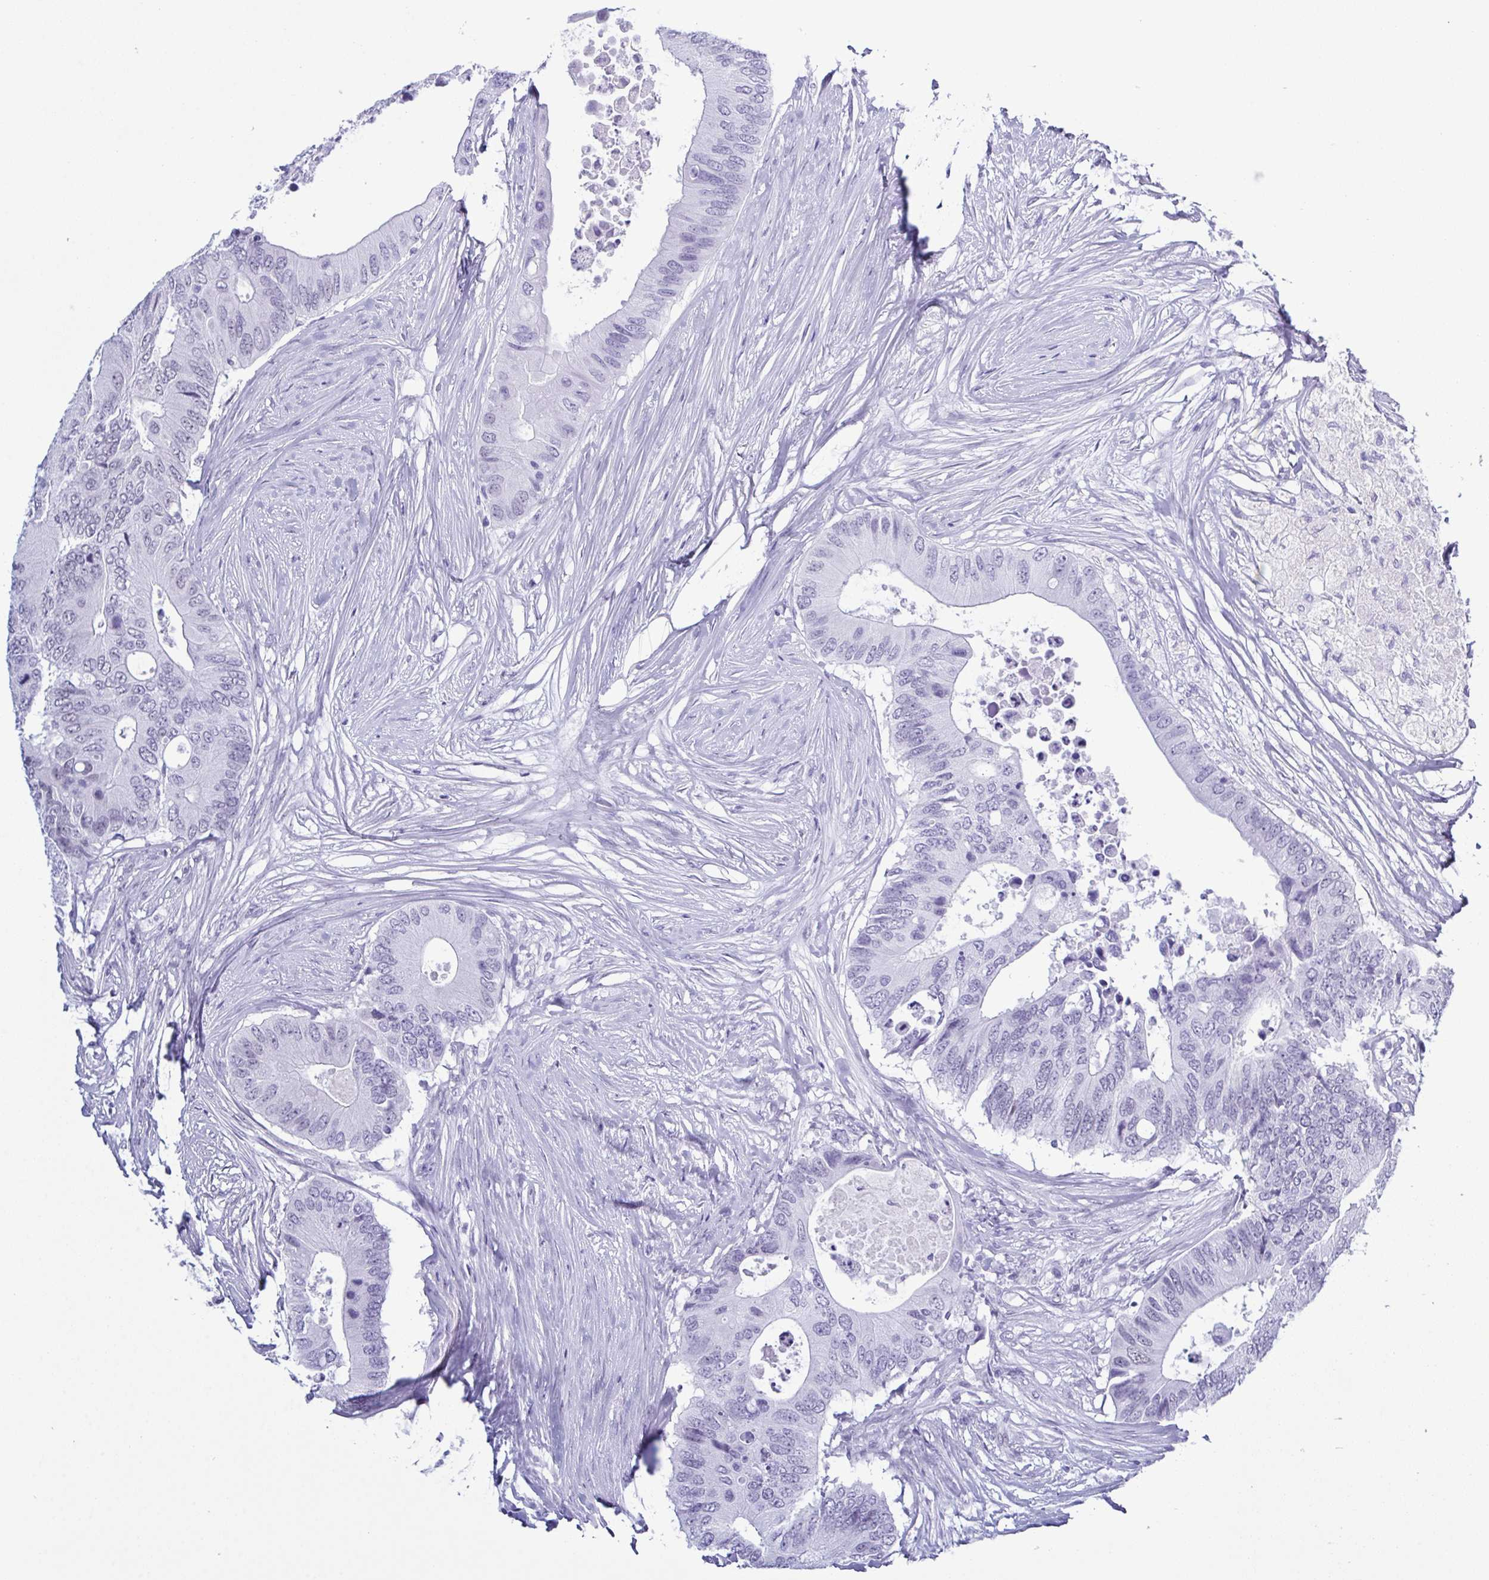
{"staining": {"intensity": "negative", "quantity": "none", "location": "none"}, "tissue": "colorectal cancer", "cell_type": "Tumor cells", "image_type": "cancer", "snomed": [{"axis": "morphology", "description": "Adenocarcinoma, NOS"}, {"axis": "topography", "description": "Colon"}], "caption": "There is no significant positivity in tumor cells of colorectal cancer. (Brightfield microscopy of DAB (3,3'-diaminobenzidine) immunohistochemistry at high magnification).", "gene": "SUGP2", "patient": {"sex": "male", "age": 71}}